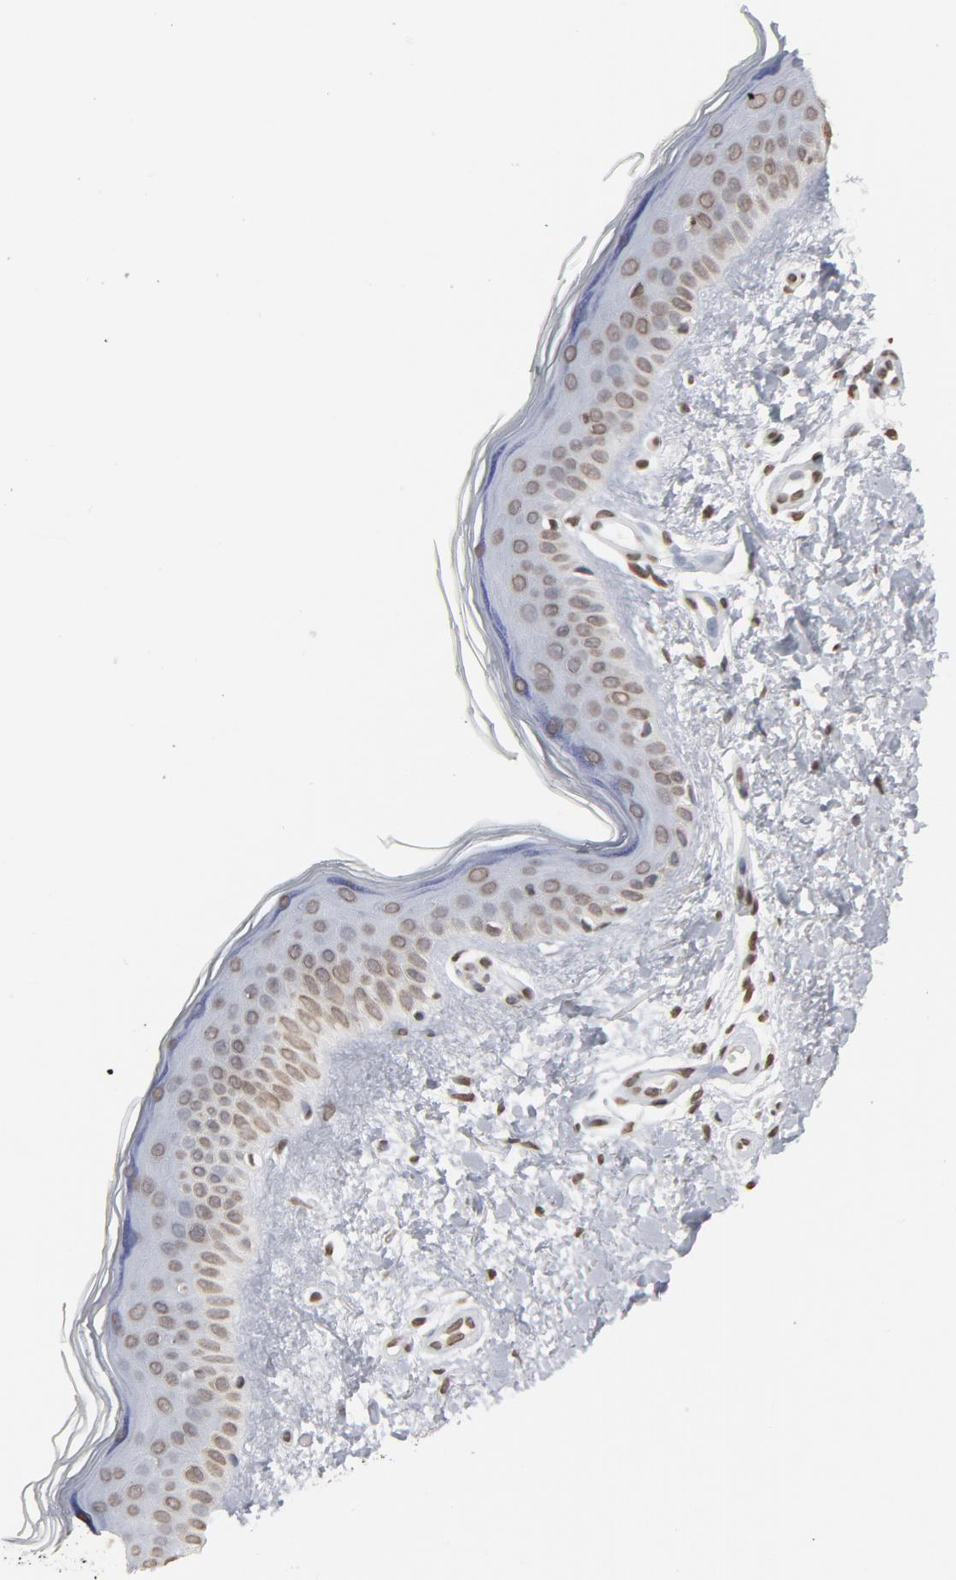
{"staining": {"intensity": "moderate", "quantity": ">75%", "location": "nuclear"}, "tissue": "skin", "cell_type": "Fibroblasts", "image_type": "normal", "snomed": [{"axis": "morphology", "description": "Normal tissue, NOS"}, {"axis": "topography", "description": "Skin"}], "caption": "Immunohistochemical staining of unremarkable human skin shows medium levels of moderate nuclear expression in about >75% of fibroblasts. (DAB (3,3'-diaminobenzidine) IHC, brown staining for protein, blue staining for nuclei).", "gene": "H2AC12", "patient": {"sex": "female", "age": 19}}